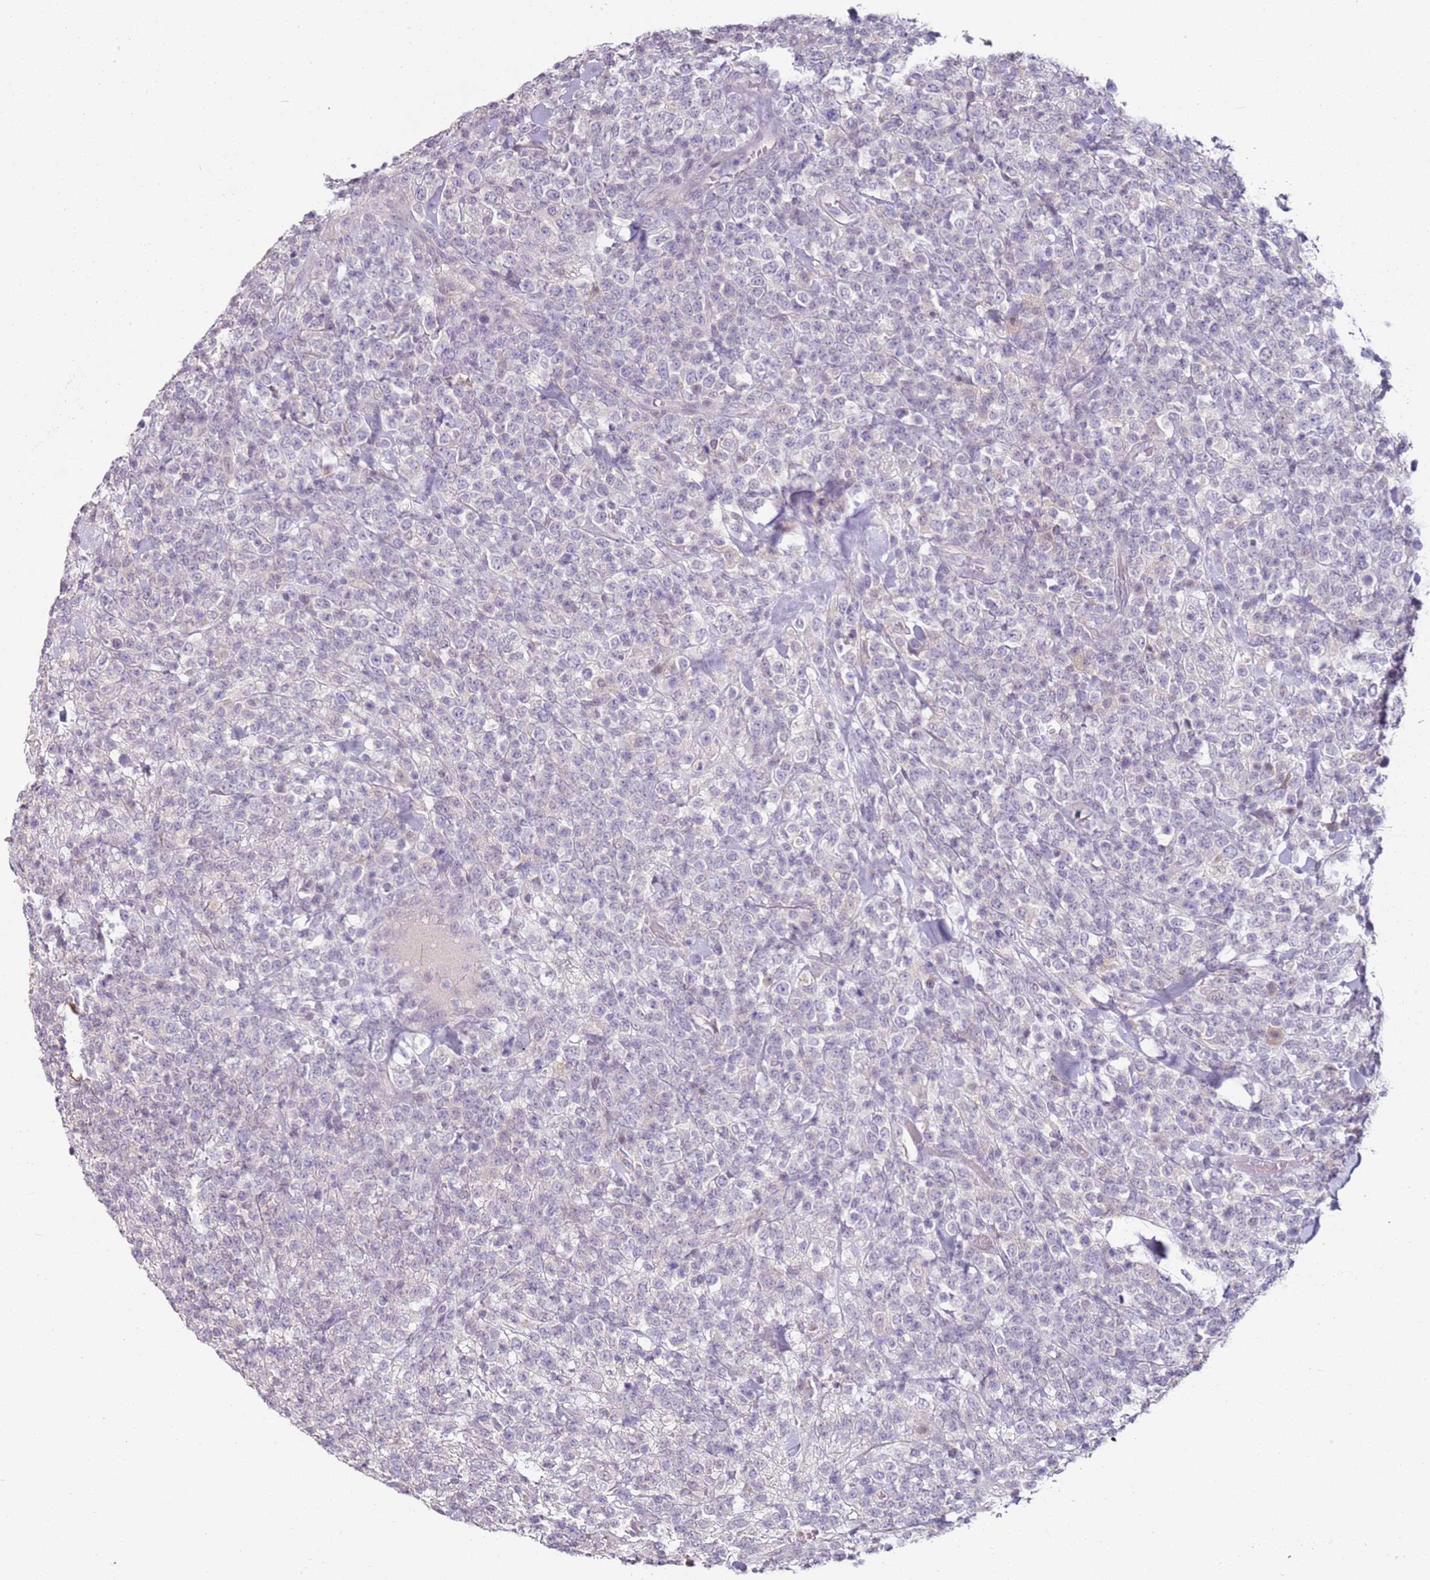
{"staining": {"intensity": "negative", "quantity": "none", "location": "none"}, "tissue": "lymphoma", "cell_type": "Tumor cells", "image_type": "cancer", "snomed": [{"axis": "morphology", "description": "Malignant lymphoma, non-Hodgkin's type, High grade"}, {"axis": "topography", "description": "Colon"}], "caption": "This is a micrograph of IHC staining of high-grade malignant lymphoma, non-Hodgkin's type, which shows no positivity in tumor cells.", "gene": "MDH1", "patient": {"sex": "female", "age": 53}}